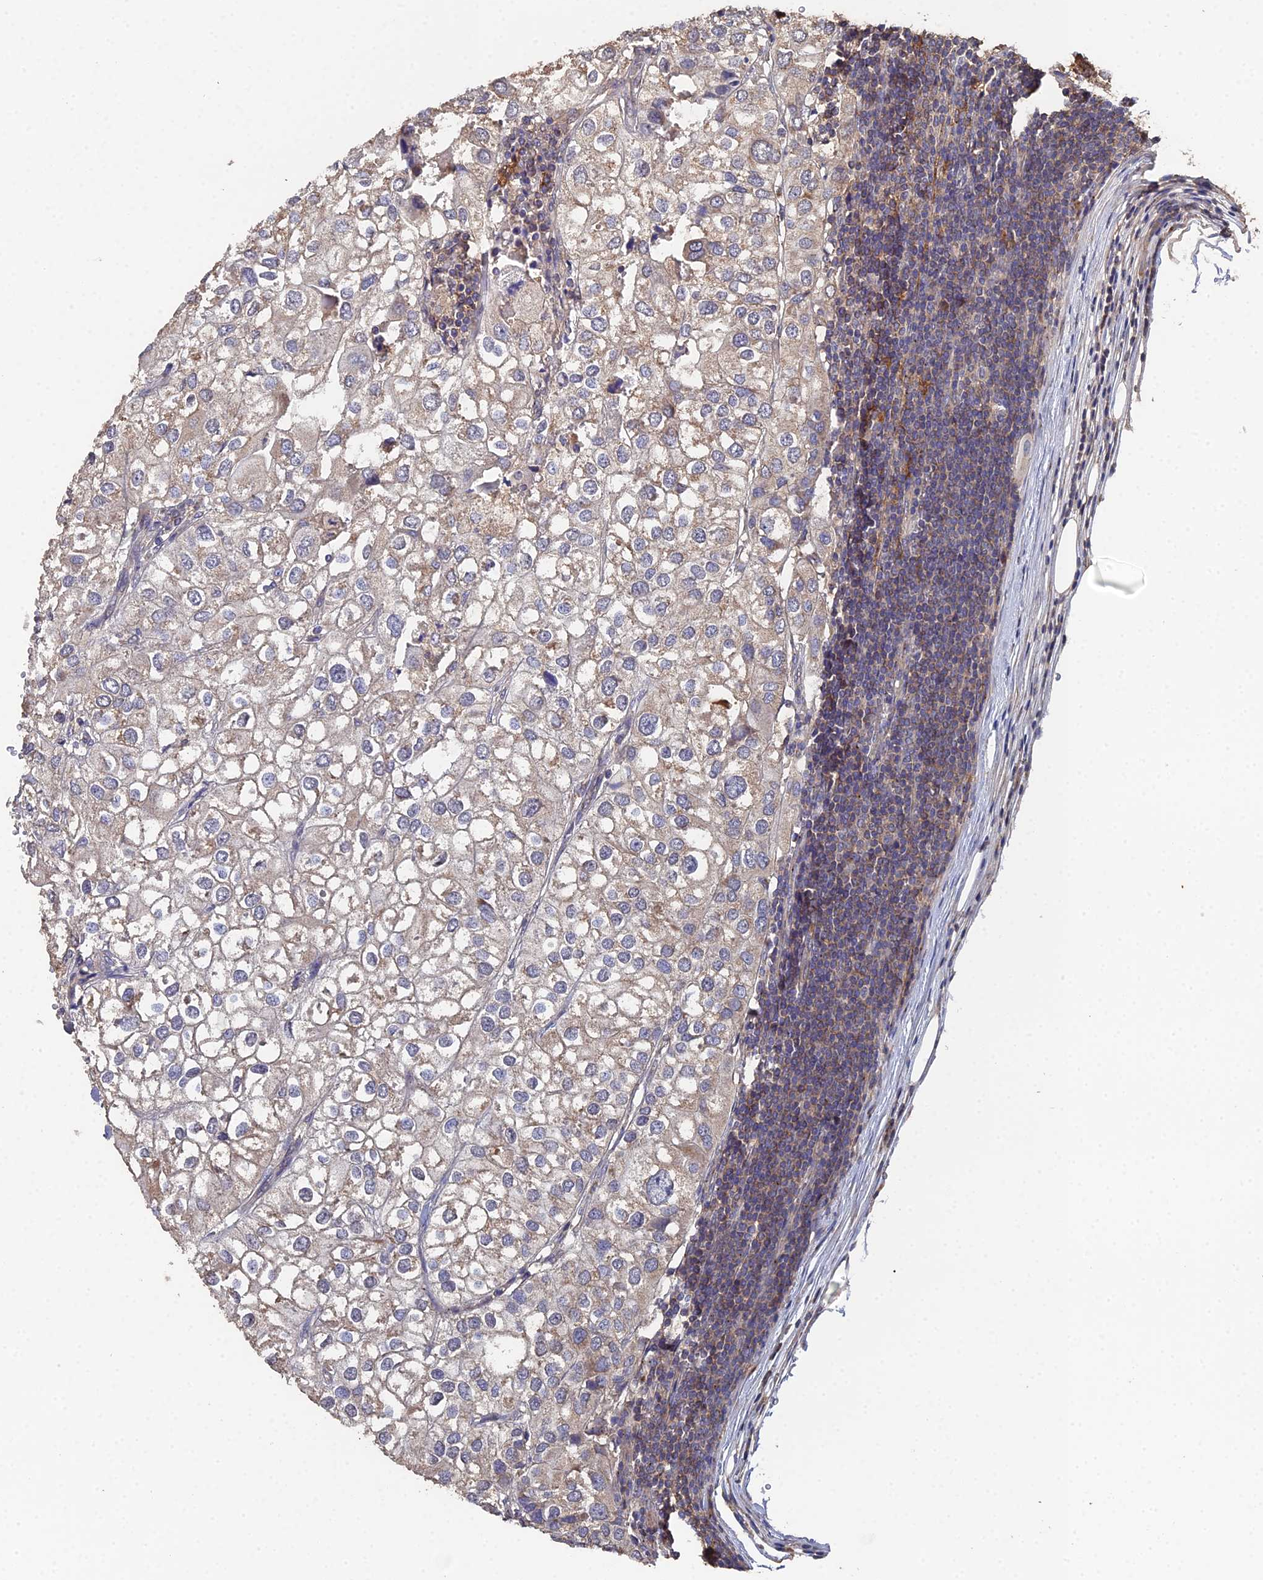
{"staining": {"intensity": "weak", "quantity": "<25%", "location": "cytoplasmic/membranous"}, "tissue": "urothelial cancer", "cell_type": "Tumor cells", "image_type": "cancer", "snomed": [{"axis": "morphology", "description": "Urothelial carcinoma, High grade"}, {"axis": "topography", "description": "Urinary bladder"}], "caption": "Histopathology image shows no protein positivity in tumor cells of urothelial cancer tissue.", "gene": "SPANXN4", "patient": {"sex": "male", "age": 64}}